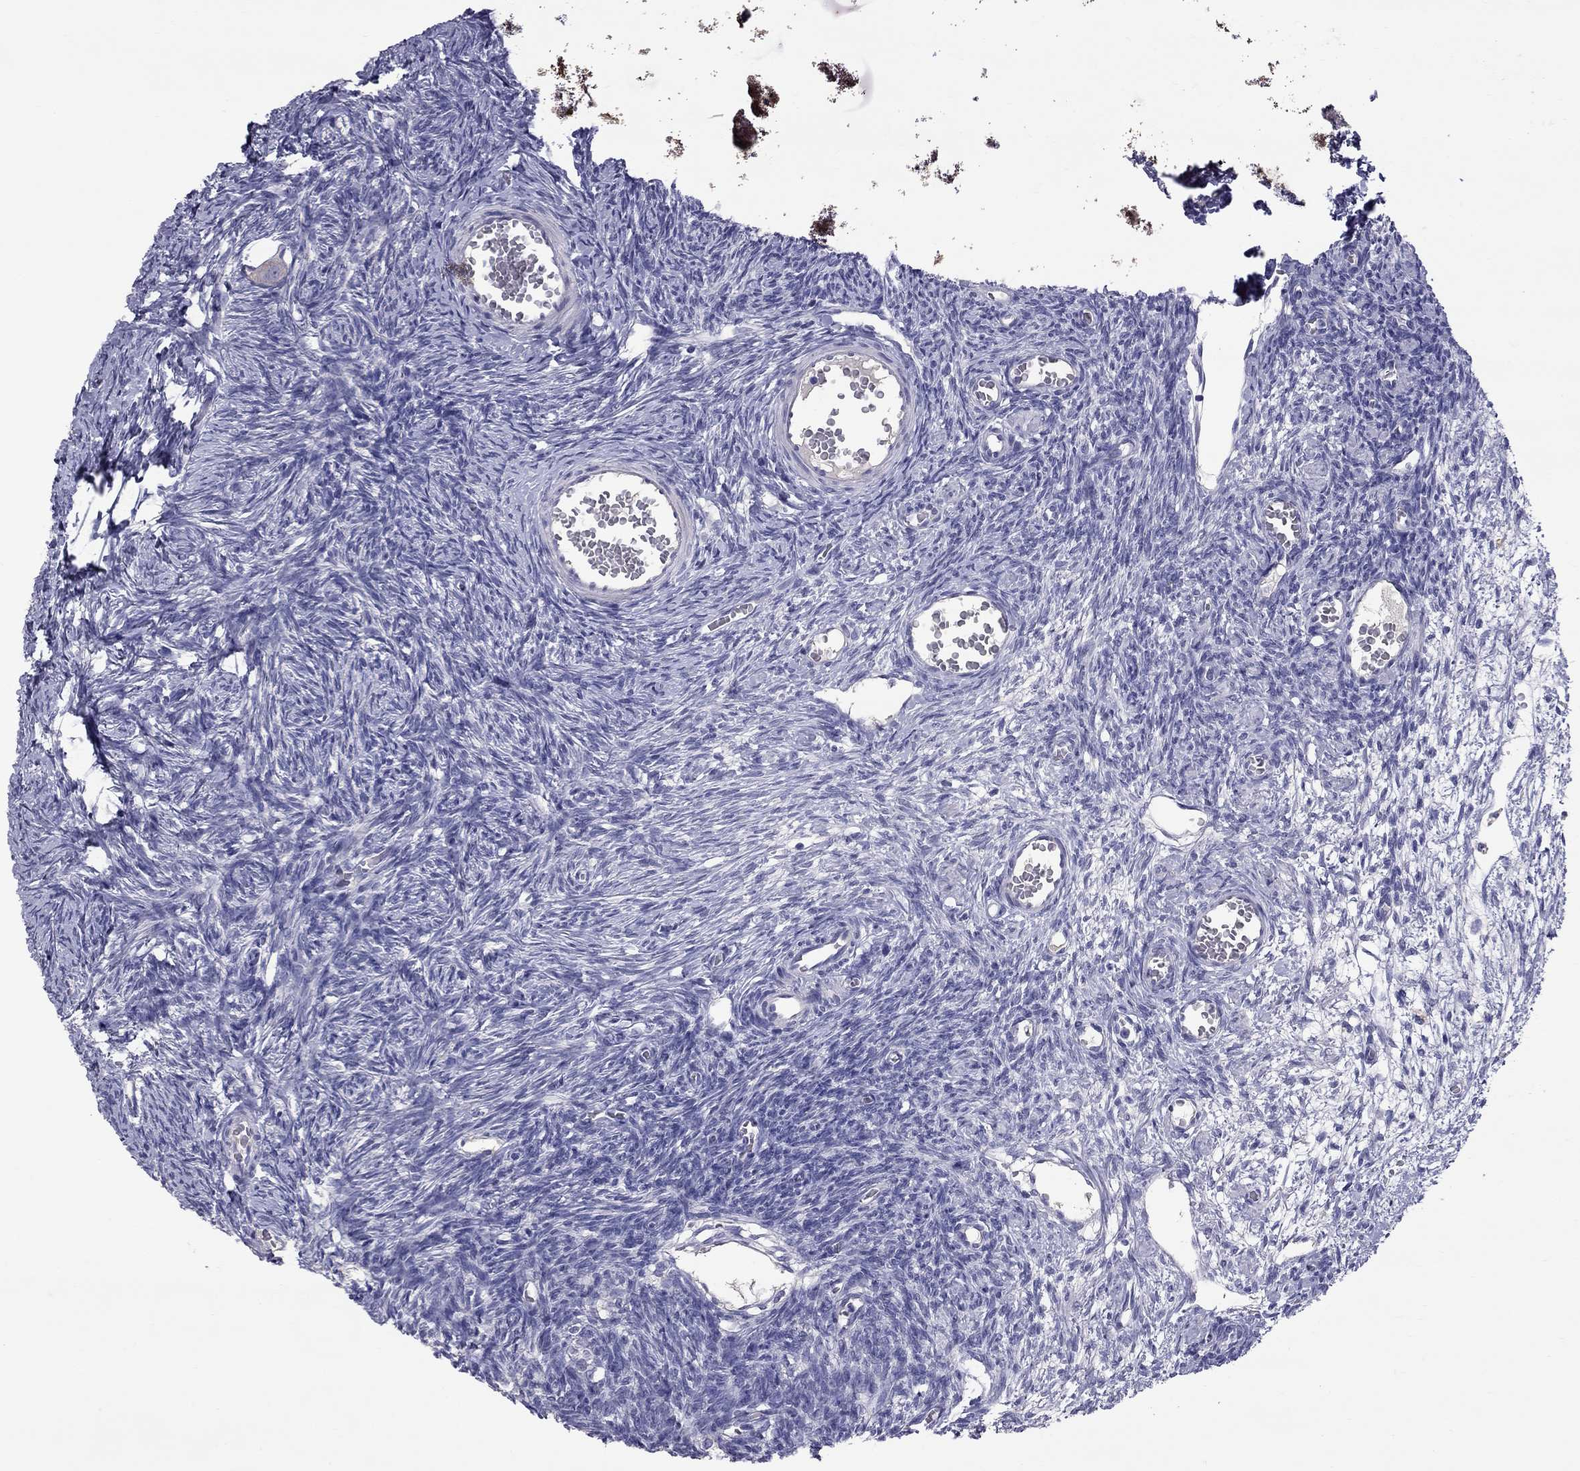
{"staining": {"intensity": "negative", "quantity": "none", "location": "none"}, "tissue": "ovary", "cell_type": "Follicle cells", "image_type": "normal", "snomed": [{"axis": "morphology", "description": "Normal tissue, NOS"}, {"axis": "topography", "description": "Ovary"}], "caption": "IHC micrograph of unremarkable ovary stained for a protein (brown), which displays no staining in follicle cells.", "gene": "CFAP91", "patient": {"sex": "female", "age": 27}}